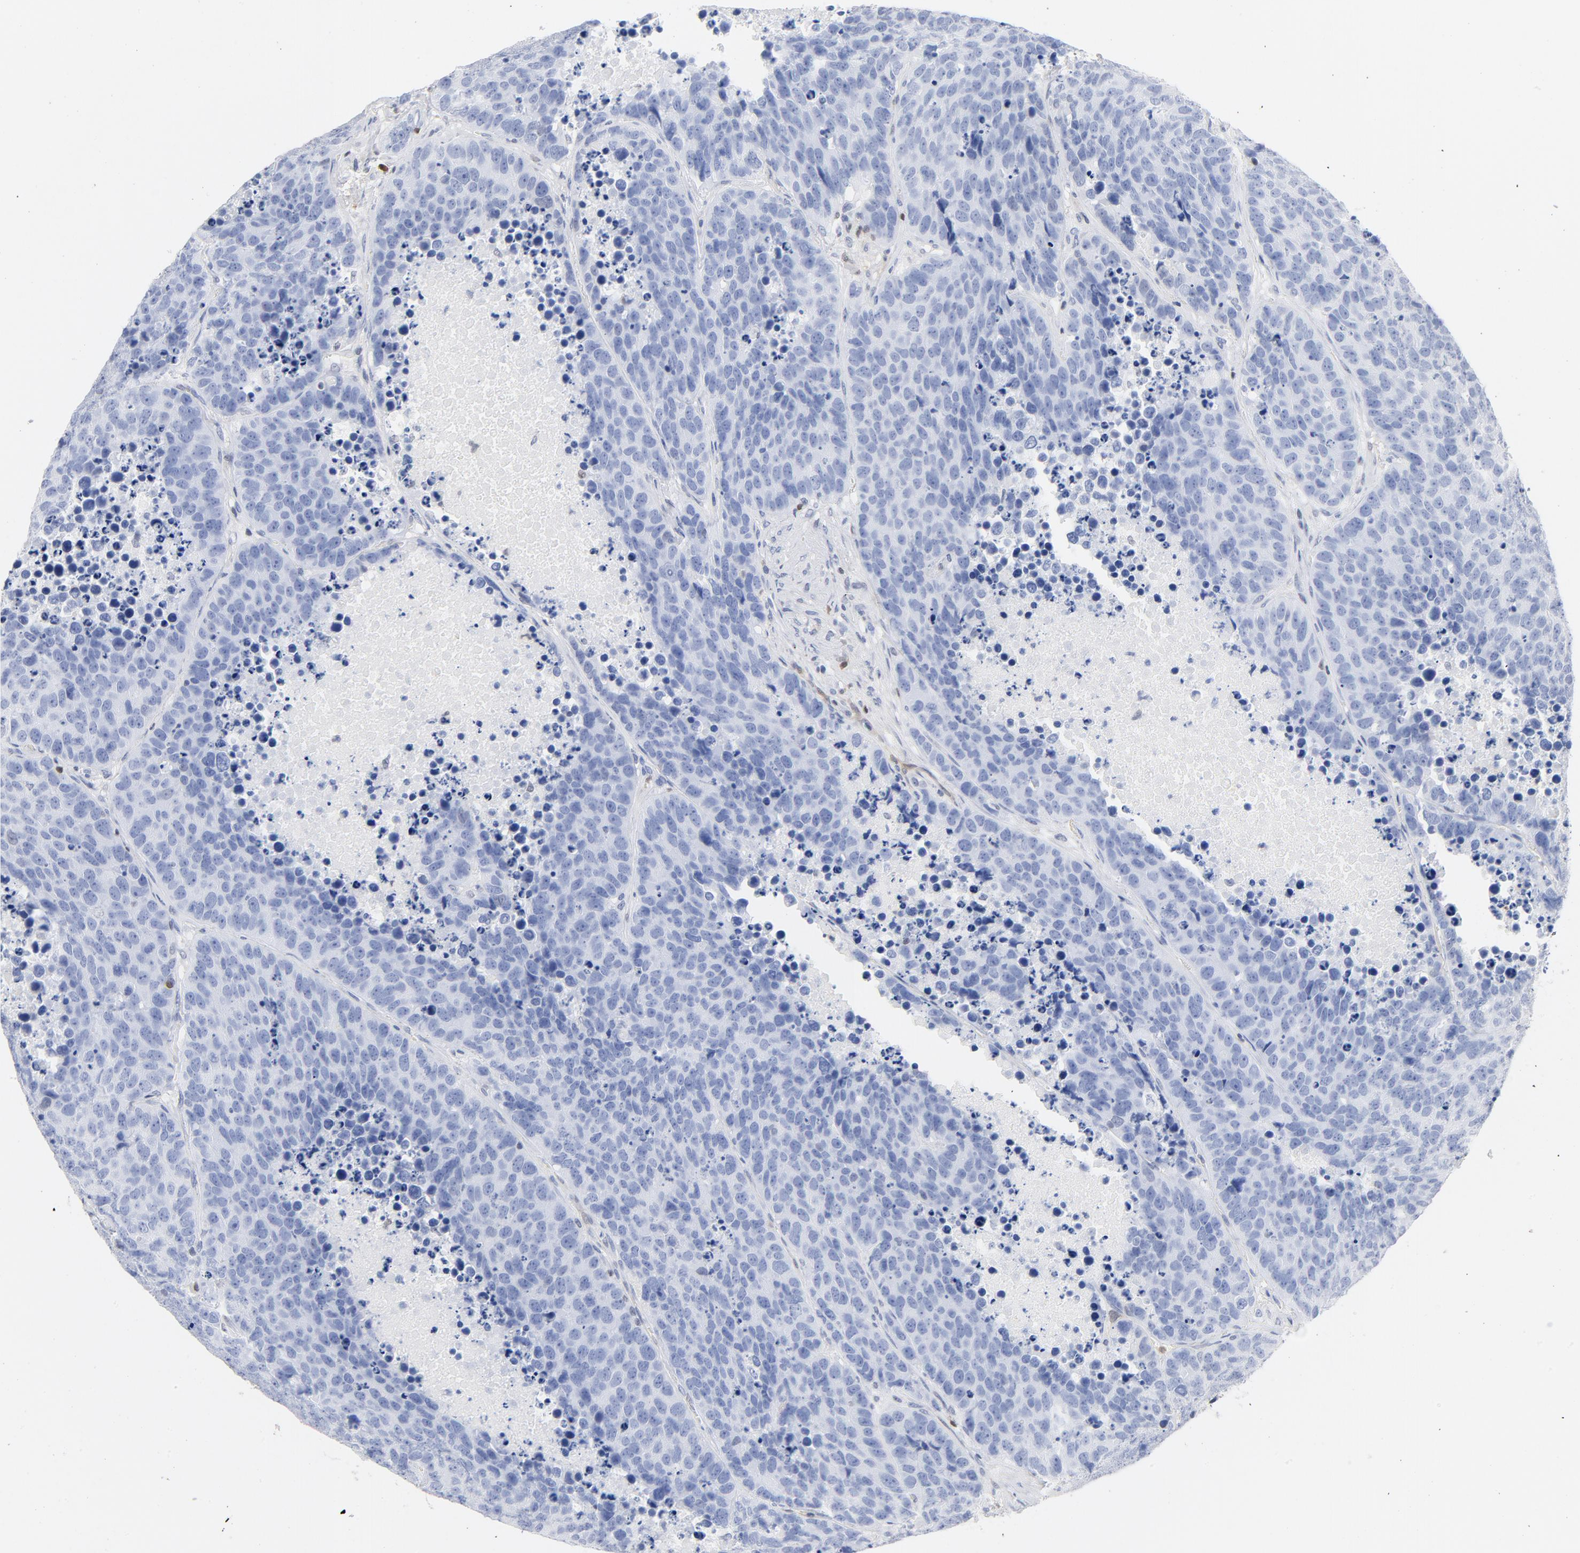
{"staining": {"intensity": "negative", "quantity": "none", "location": "none"}, "tissue": "carcinoid", "cell_type": "Tumor cells", "image_type": "cancer", "snomed": [{"axis": "morphology", "description": "Carcinoid, malignant, NOS"}, {"axis": "topography", "description": "Lung"}], "caption": "A histopathology image of carcinoid (malignant) stained for a protein reveals no brown staining in tumor cells. Nuclei are stained in blue.", "gene": "CDKN1B", "patient": {"sex": "male", "age": 60}}